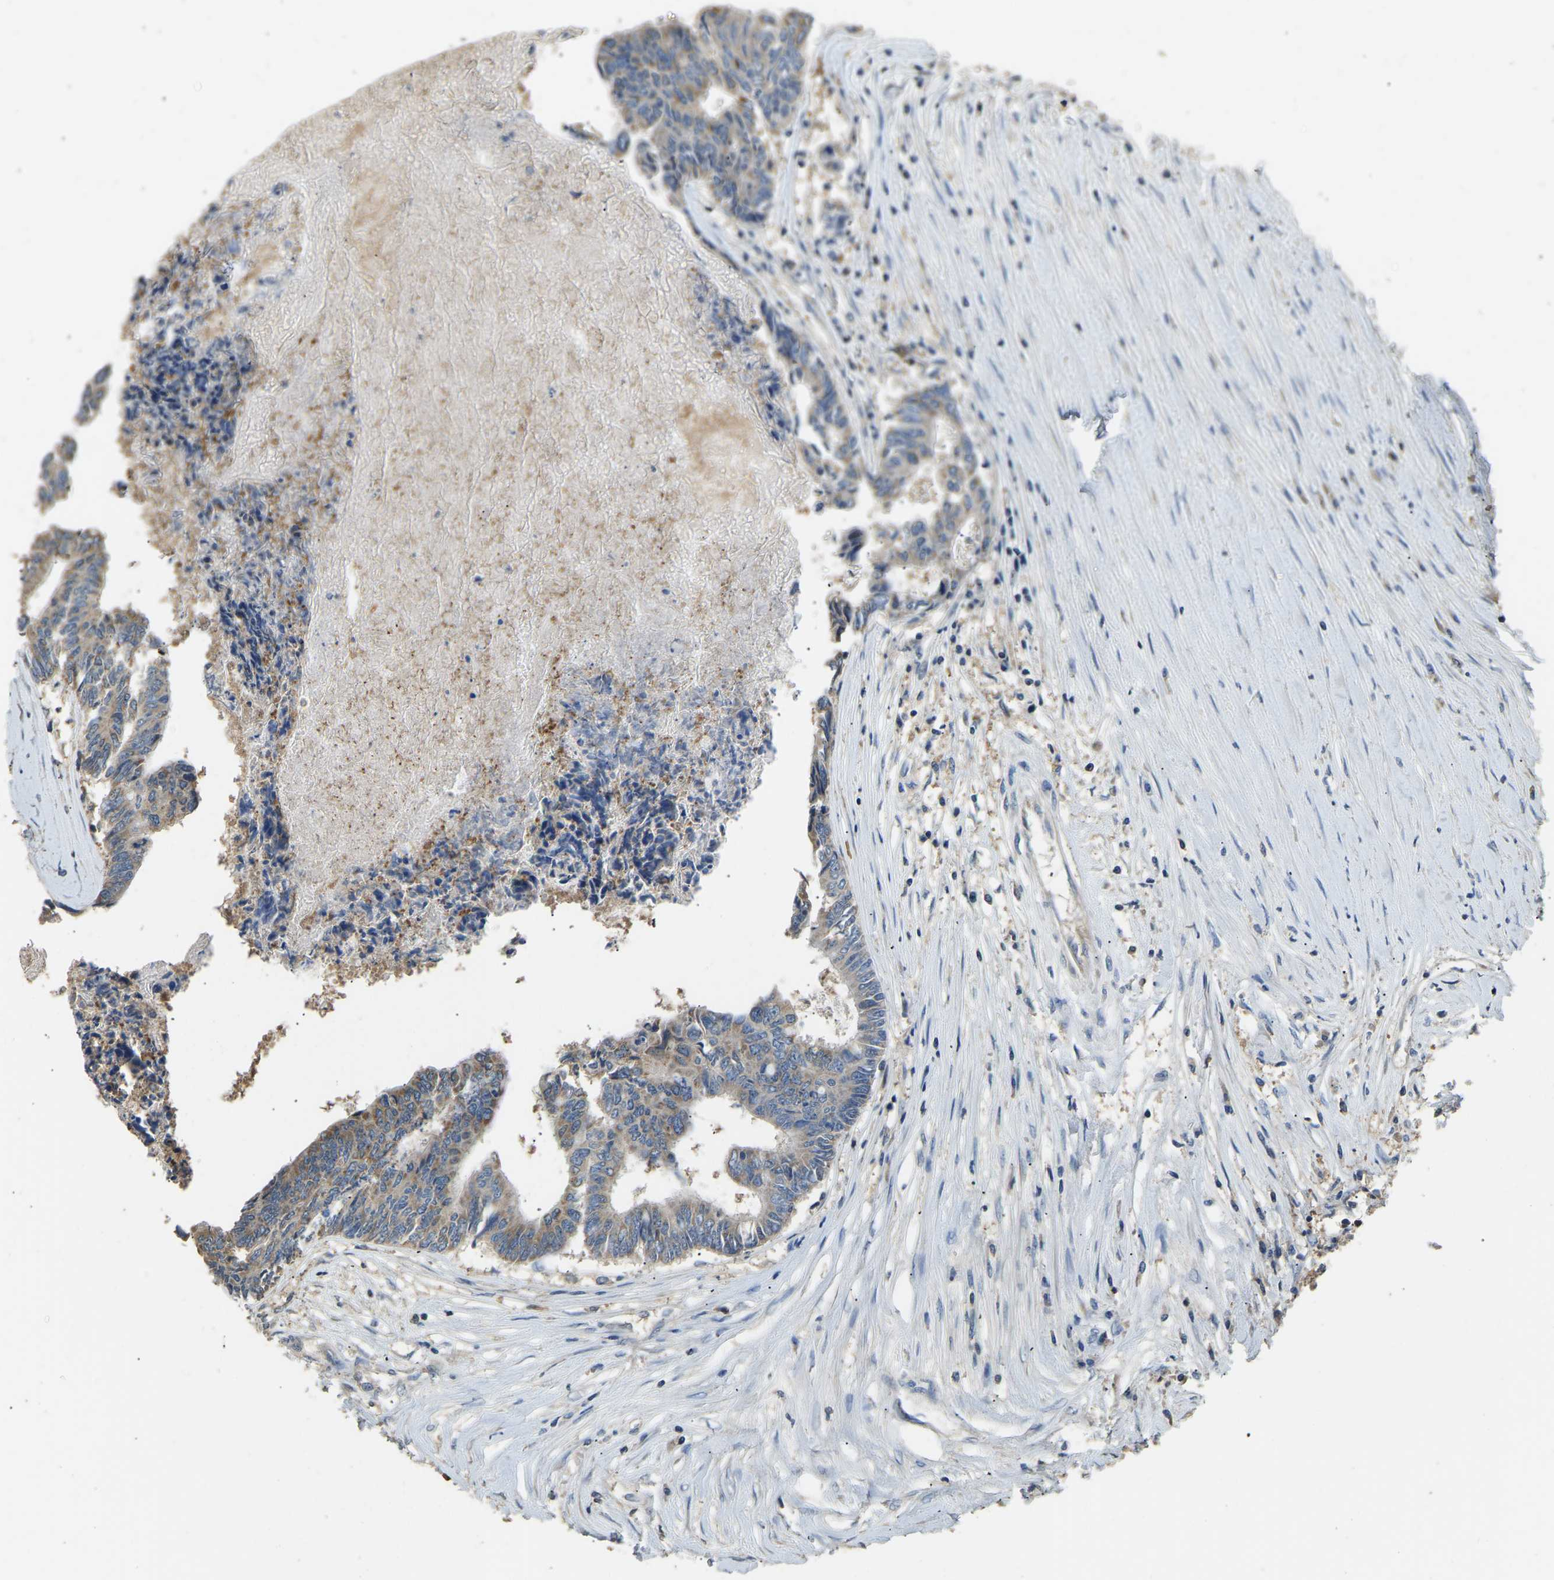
{"staining": {"intensity": "weak", "quantity": ">75%", "location": "cytoplasmic/membranous"}, "tissue": "colorectal cancer", "cell_type": "Tumor cells", "image_type": "cancer", "snomed": [{"axis": "morphology", "description": "Adenocarcinoma, NOS"}, {"axis": "topography", "description": "Rectum"}], "caption": "Protein analysis of colorectal cancer tissue exhibits weak cytoplasmic/membranous expression in about >75% of tumor cells. (DAB (3,3'-diaminobenzidine) IHC with brightfield microscopy, high magnification).", "gene": "TUFM", "patient": {"sex": "male", "age": 63}}